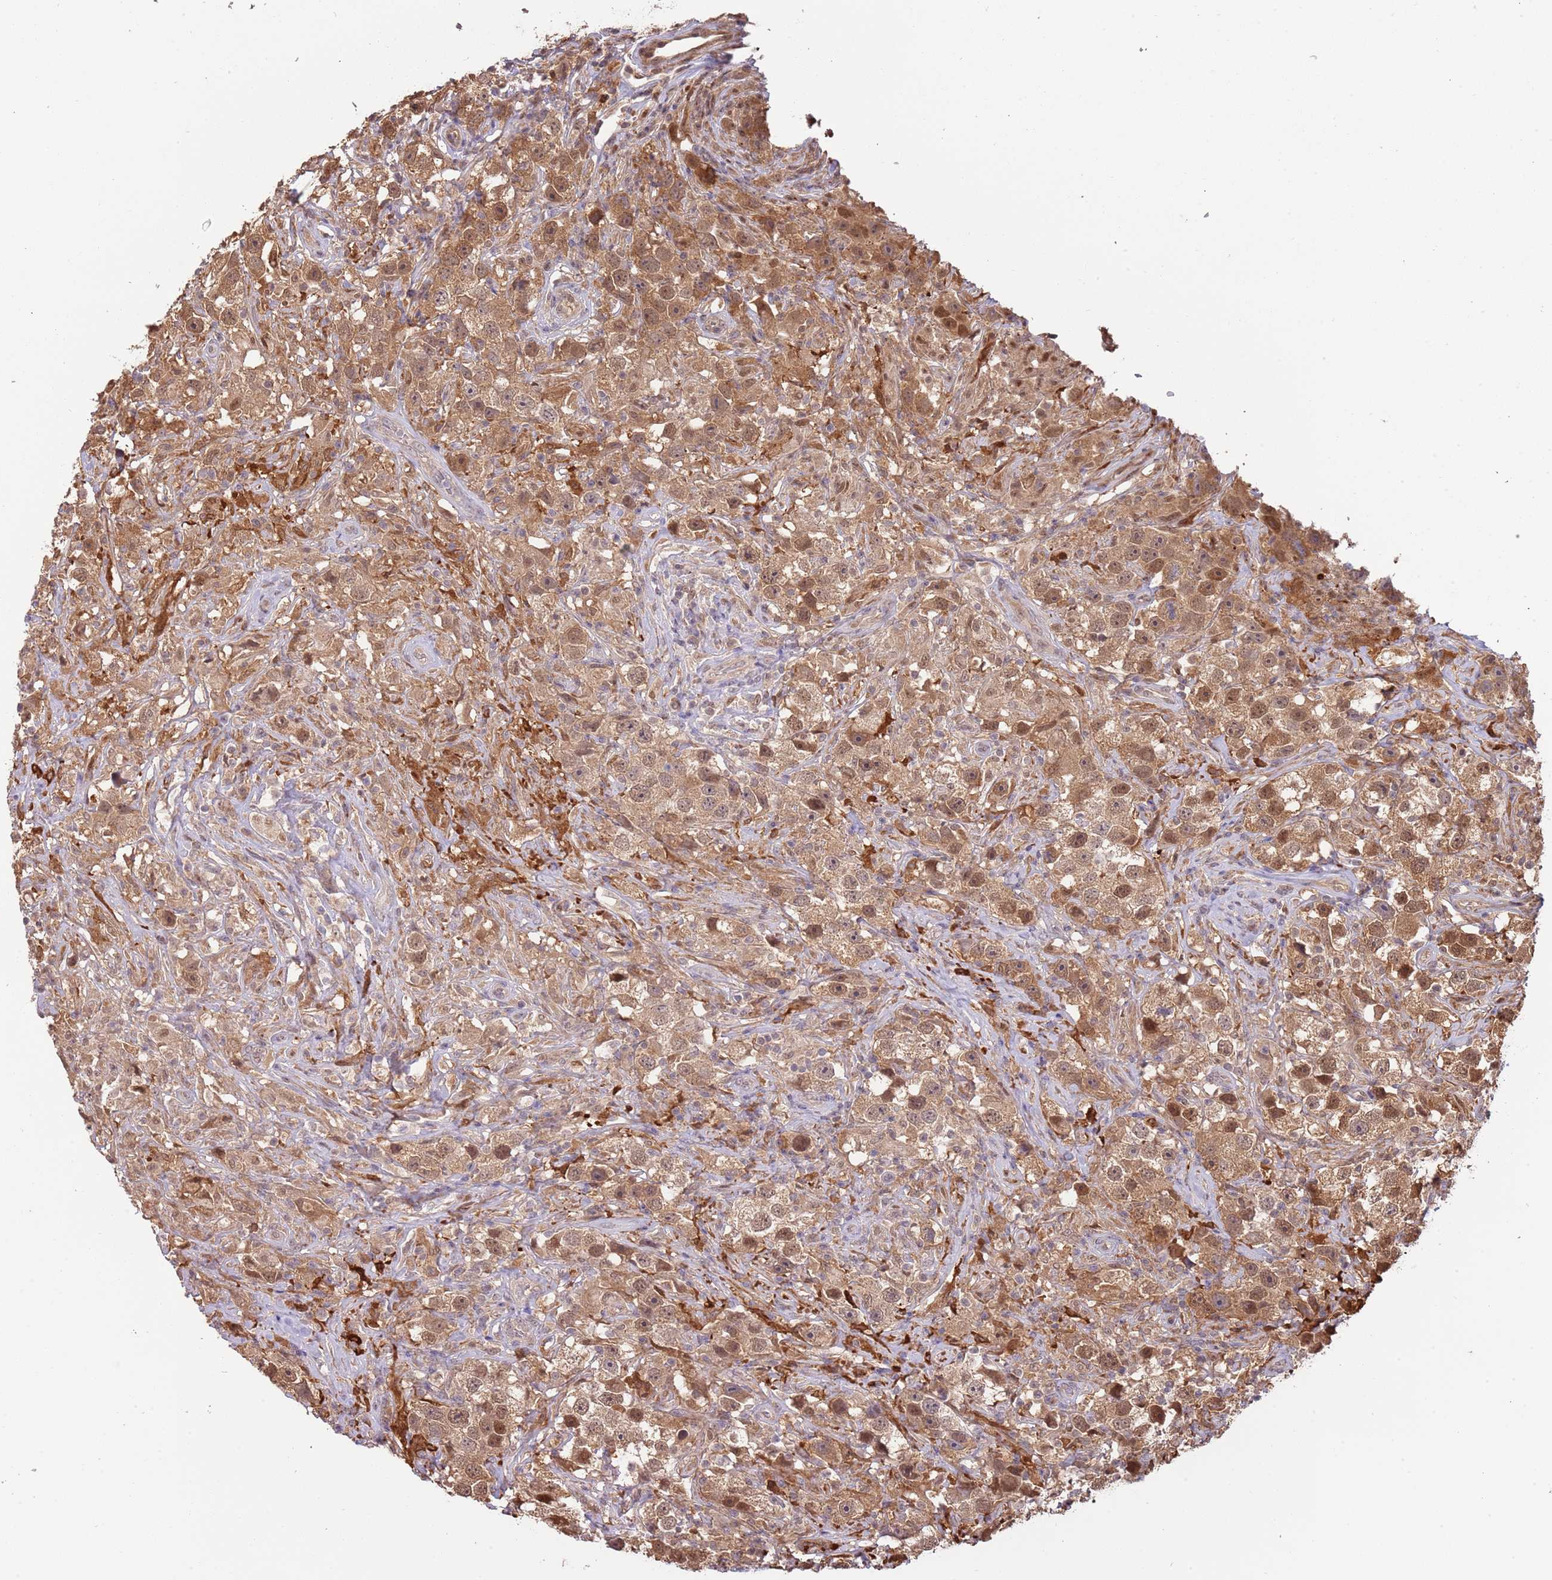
{"staining": {"intensity": "moderate", "quantity": ">75%", "location": "cytoplasmic/membranous,nuclear"}, "tissue": "testis cancer", "cell_type": "Tumor cells", "image_type": "cancer", "snomed": [{"axis": "morphology", "description": "Seminoma, NOS"}, {"axis": "topography", "description": "Testis"}], "caption": "Brown immunohistochemical staining in testis cancer shows moderate cytoplasmic/membranous and nuclear staining in approximately >75% of tumor cells.", "gene": "PLSCR5", "patient": {"sex": "male", "age": 49}}